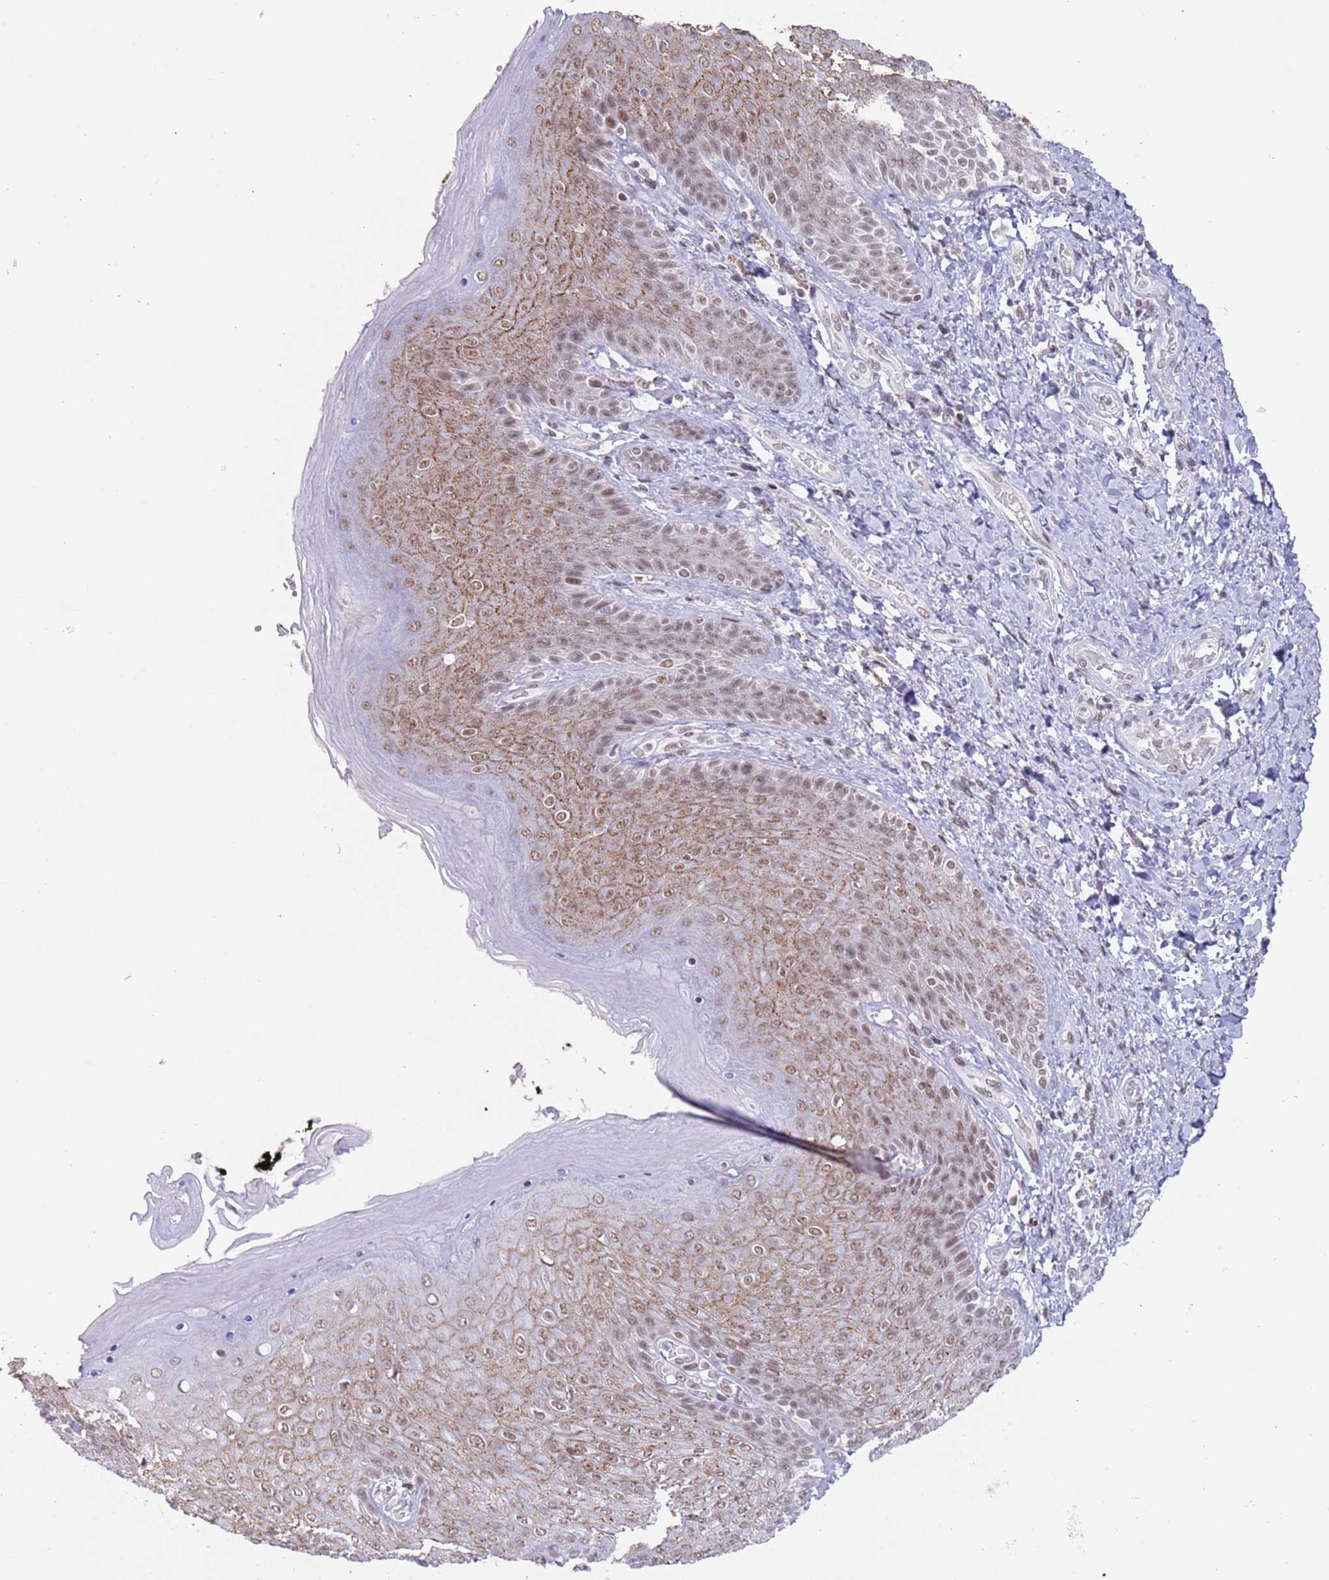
{"staining": {"intensity": "moderate", "quantity": ">75%", "location": "cytoplasmic/membranous,nuclear"}, "tissue": "skin", "cell_type": "Epidermal cells", "image_type": "normal", "snomed": [{"axis": "morphology", "description": "Normal tissue, NOS"}, {"axis": "topography", "description": "Anal"}], "caption": "A brown stain highlights moderate cytoplasmic/membranous,nuclear expression of a protein in epidermal cells of benign skin.", "gene": "ZNF382", "patient": {"sex": "female", "age": 89}}